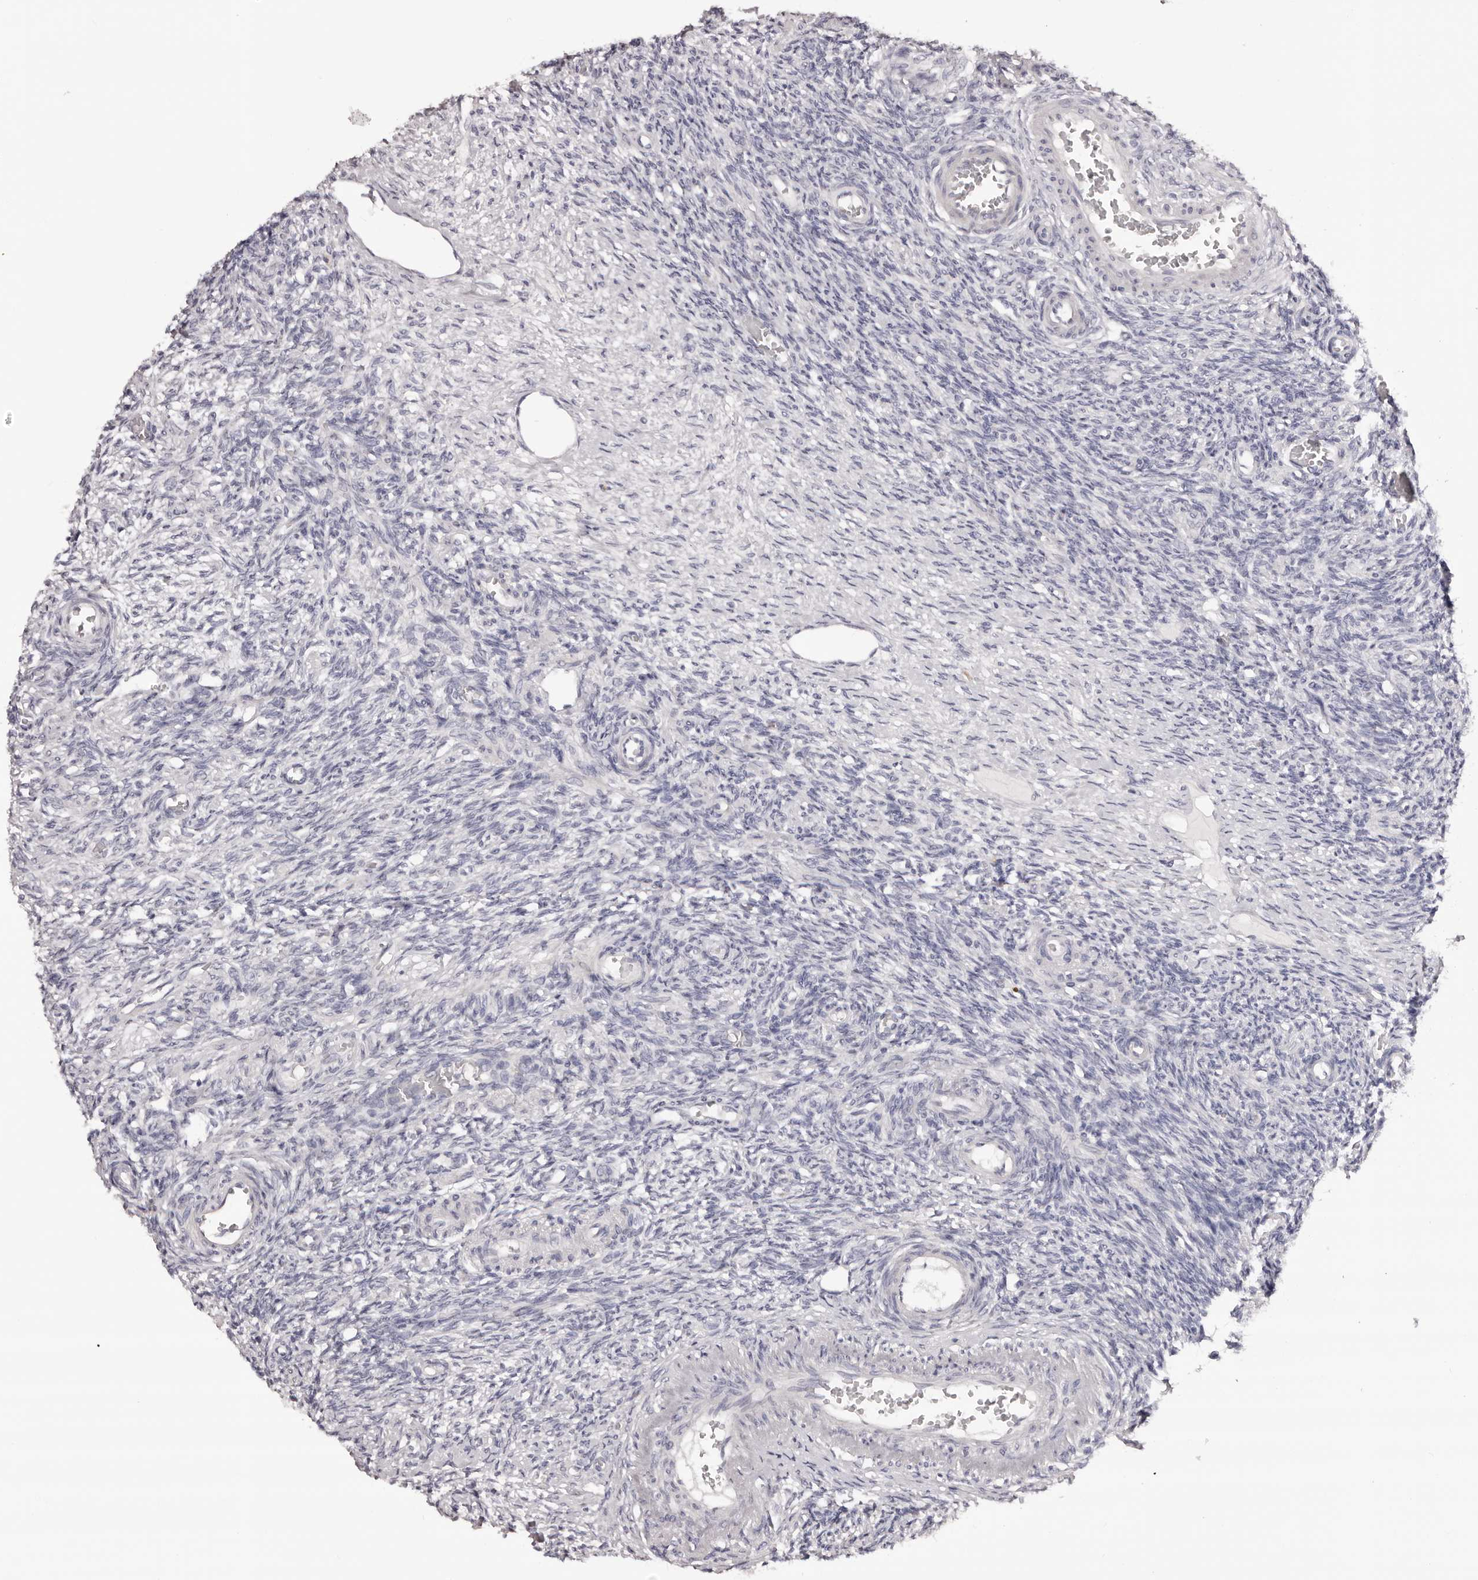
{"staining": {"intensity": "negative", "quantity": "none", "location": "none"}, "tissue": "ovary", "cell_type": "Follicle cells", "image_type": "normal", "snomed": [{"axis": "morphology", "description": "Normal tissue, NOS"}, {"axis": "topography", "description": "Ovary"}], "caption": "Ovary stained for a protein using immunohistochemistry demonstrates no staining follicle cells.", "gene": "KCNJ8", "patient": {"sex": "female", "age": 27}}